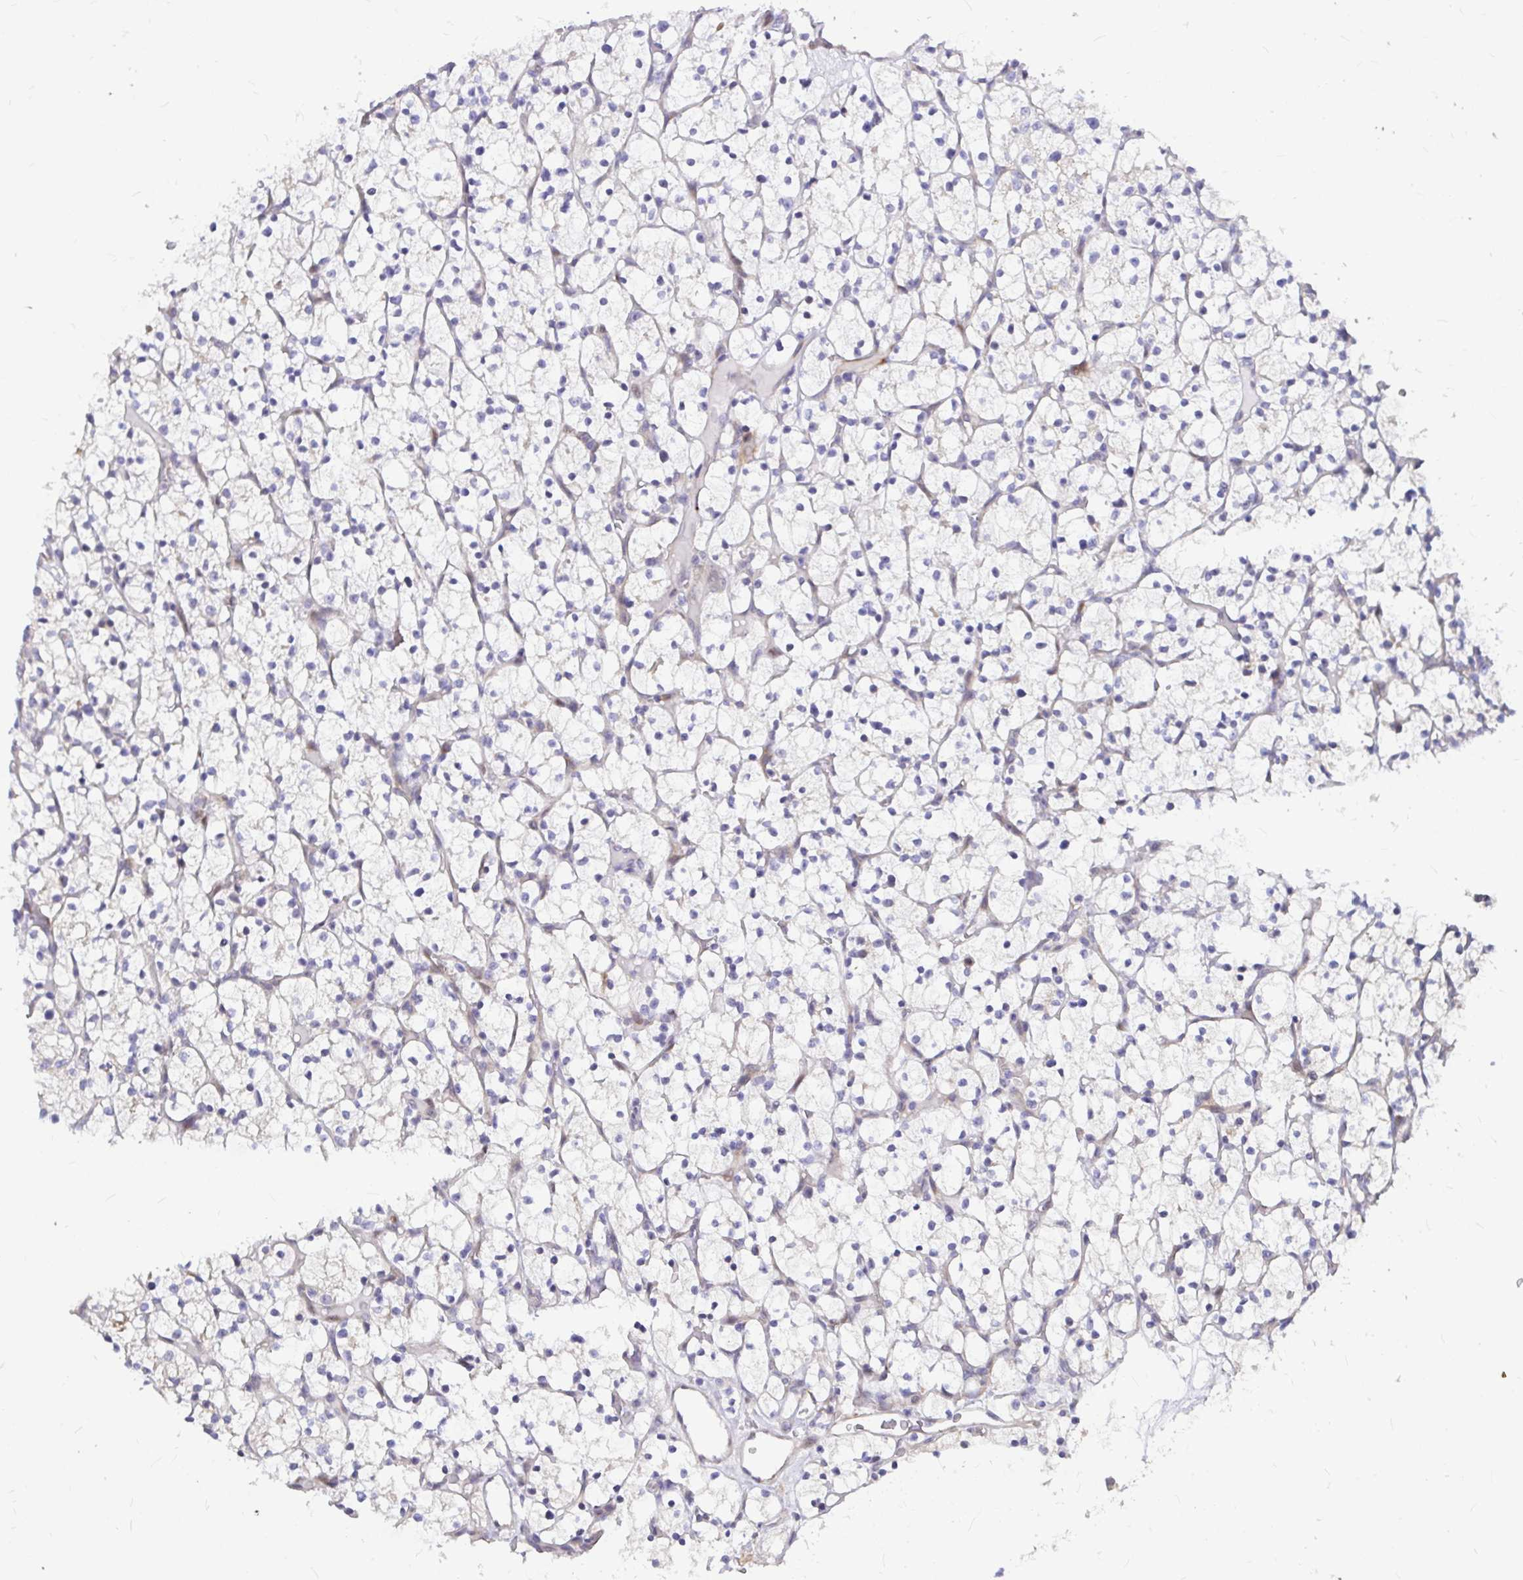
{"staining": {"intensity": "negative", "quantity": "none", "location": "none"}, "tissue": "renal cancer", "cell_type": "Tumor cells", "image_type": "cancer", "snomed": [{"axis": "morphology", "description": "Adenocarcinoma, NOS"}, {"axis": "topography", "description": "Kidney"}], "caption": "Immunohistochemistry (IHC) image of renal adenocarcinoma stained for a protein (brown), which displays no expression in tumor cells.", "gene": "GABBR2", "patient": {"sex": "female", "age": 64}}